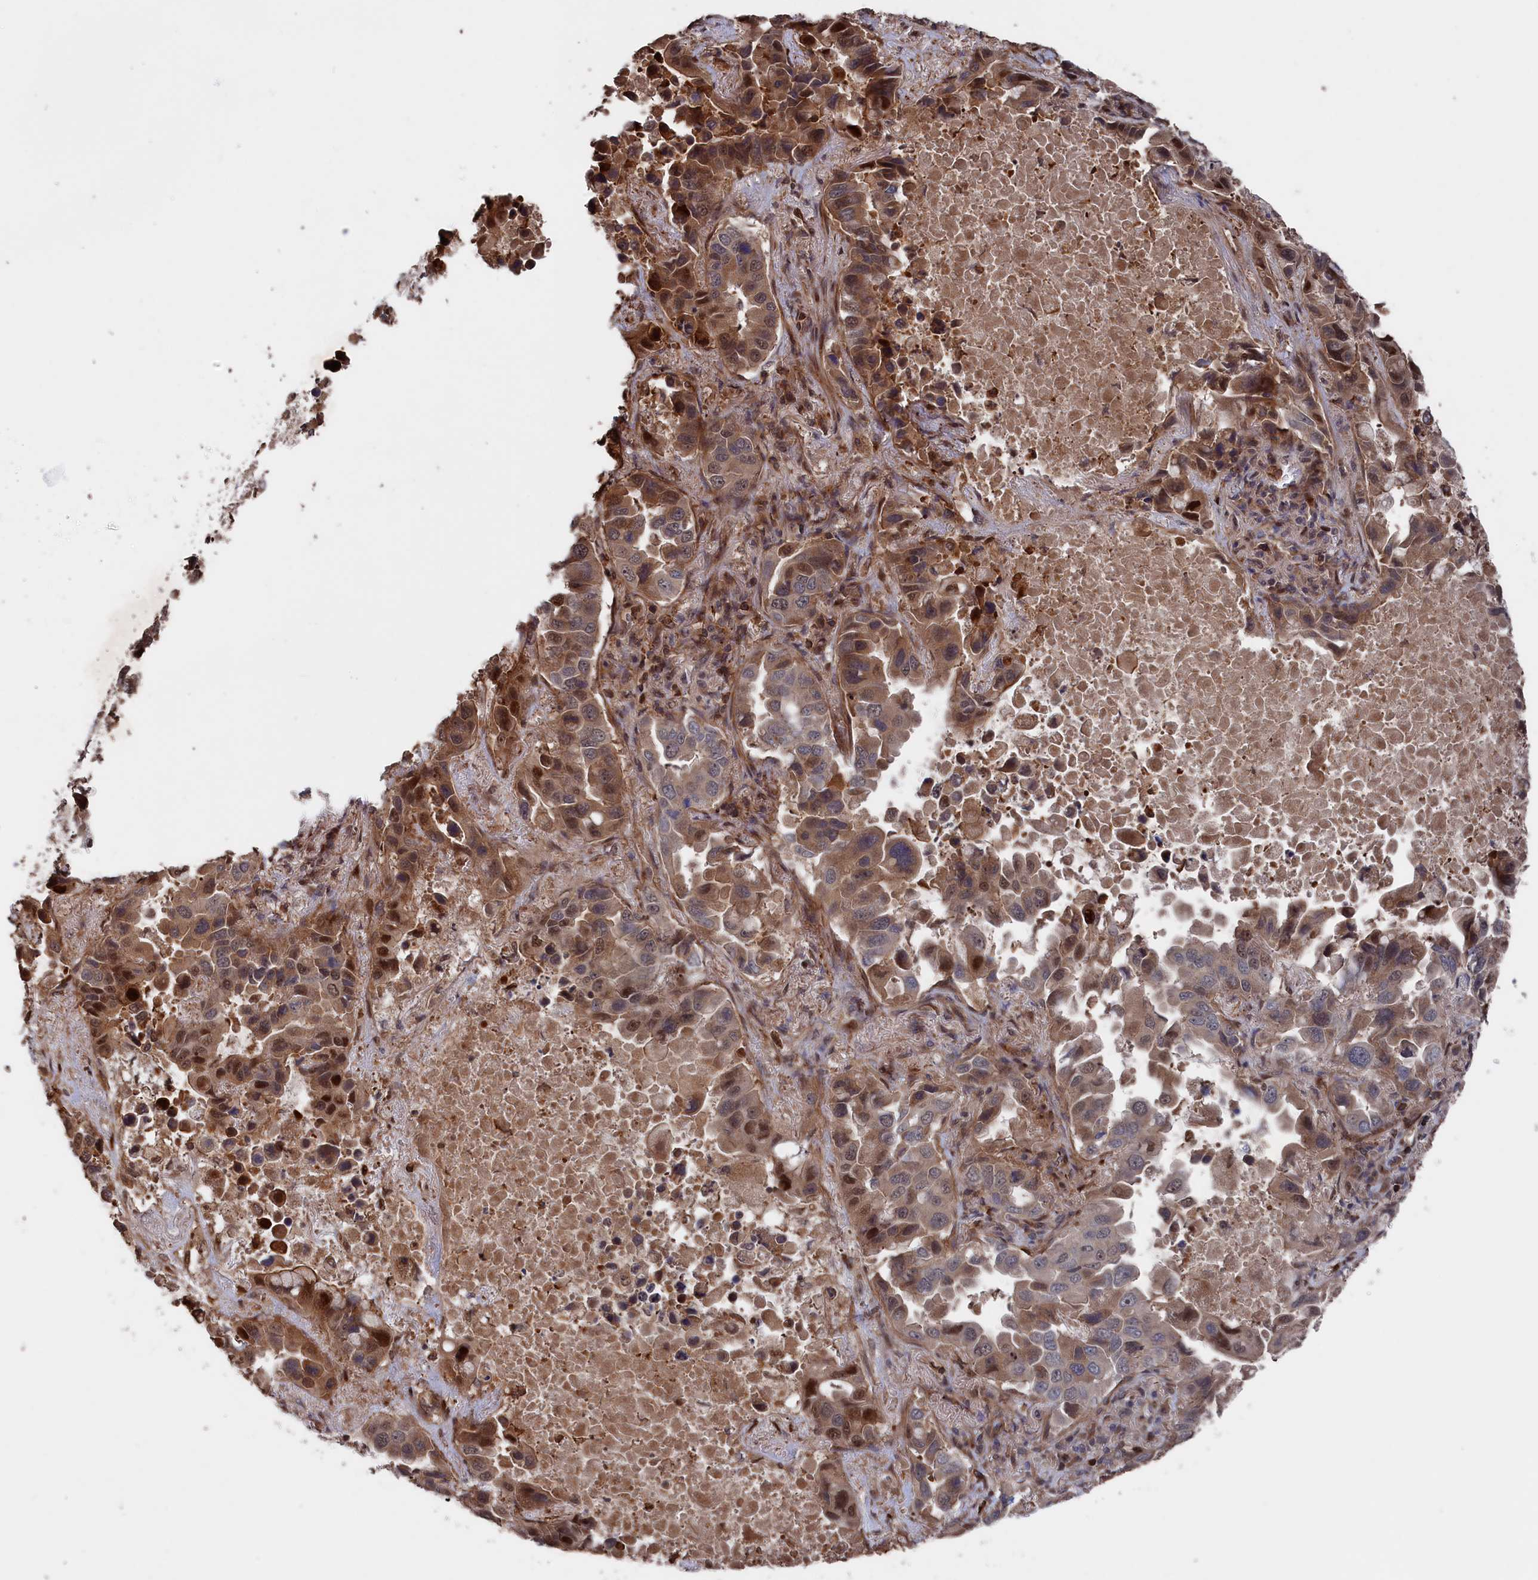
{"staining": {"intensity": "moderate", "quantity": ">75%", "location": "cytoplasmic/membranous,nuclear"}, "tissue": "lung cancer", "cell_type": "Tumor cells", "image_type": "cancer", "snomed": [{"axis": "morphology", "description": "Adenocarcinoma, NOS"}, {"axis": "topography", "description": "Lung"}], "caption": "Lung cancer (adenocarcinoma) was stained to show a protein in brown. There is medium levels of moderate cytoplasmic/membranous and nuclear positivity in approximately >75% of tumor cells.", "gene": "PLA2G15", "patient": {"sex": "male", "age": 64}}